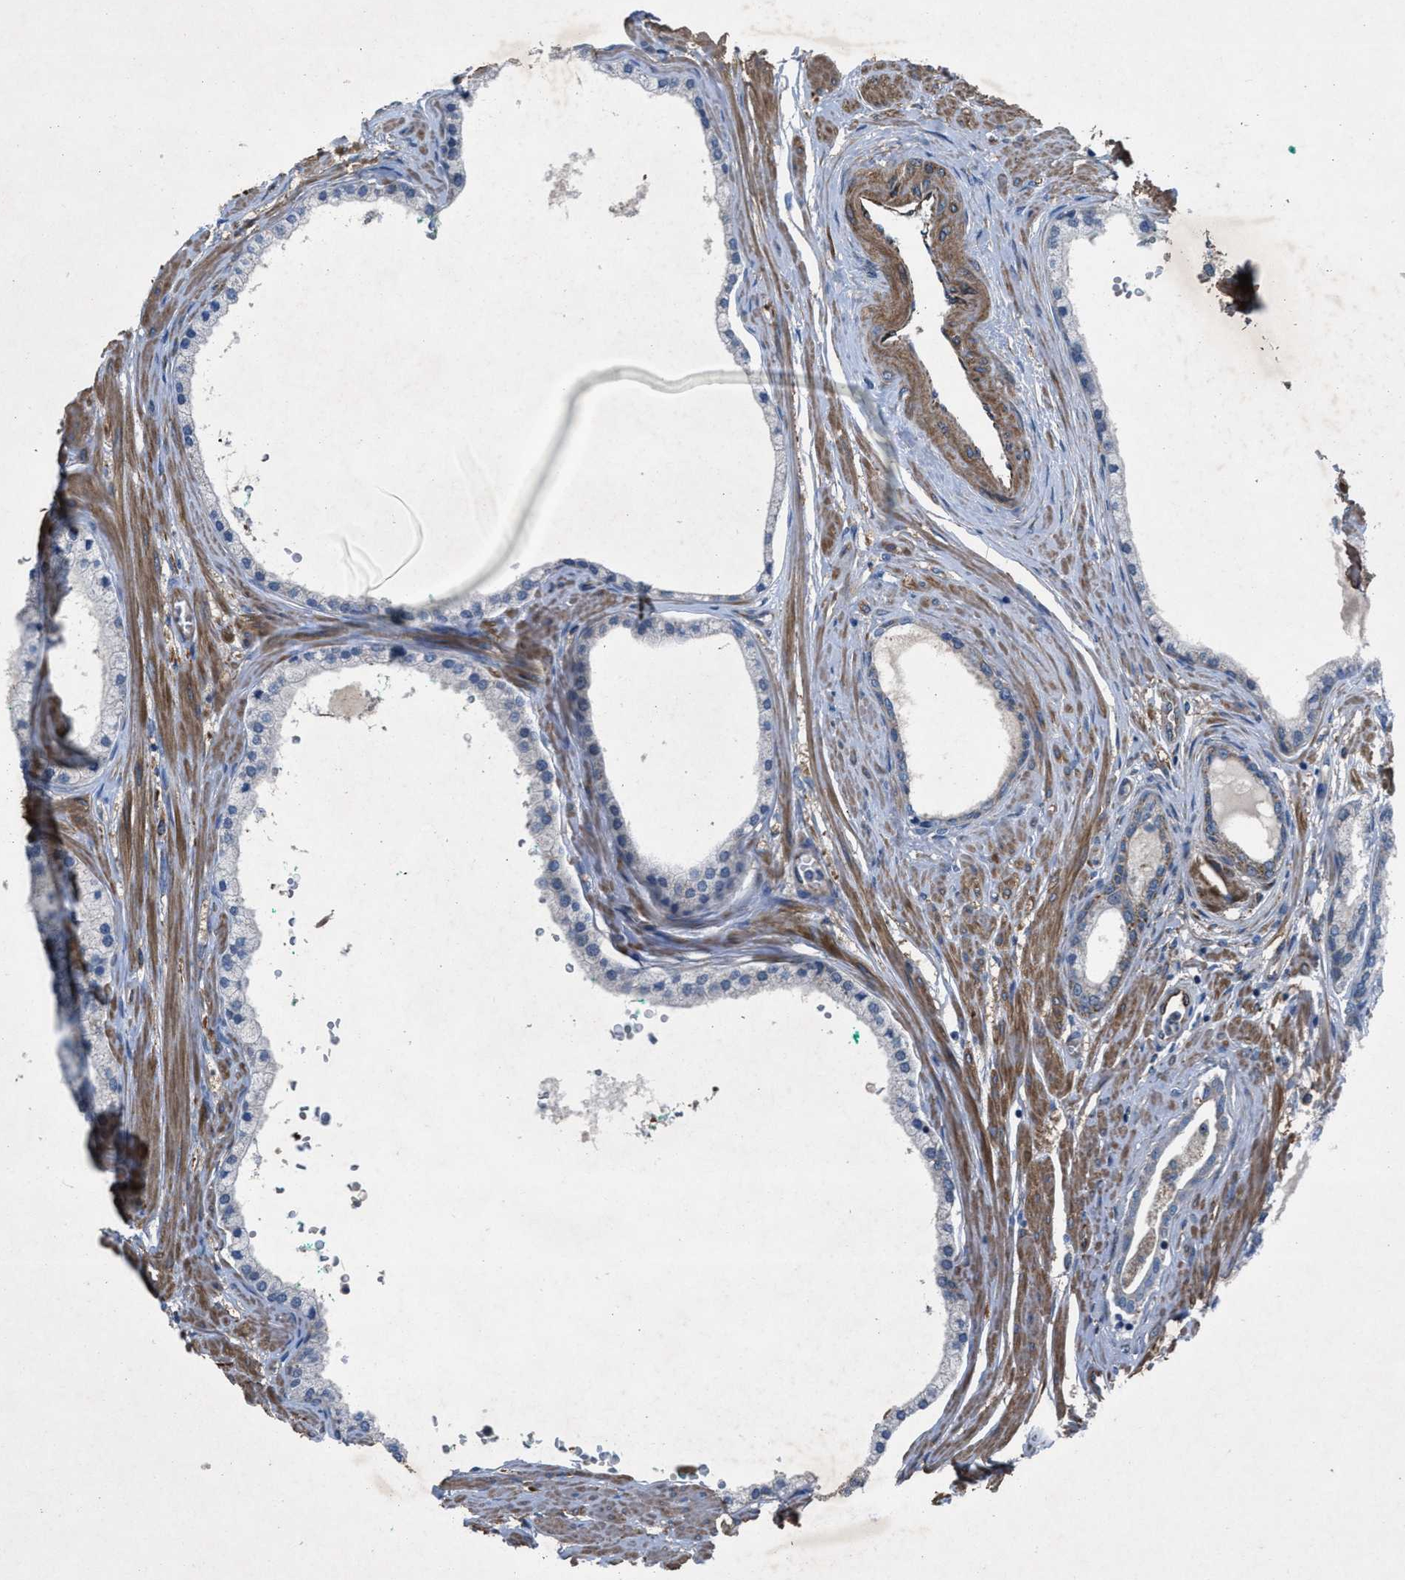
{"staining": {"intensity": "moderate", "quantity": "<25%", "location": "cytoplasmic/membranous"}, "tissue": "prostate cancer", "cell_type": "Tumor cells", "image_type": "cancer", "snomed": [{"axis": "morphology", "description": "Adenocarcinoma, Low grade"}, {"axis": "topography", "description": "Prostate"}], "caption": "Protein expression analysis of human prostate low-grade adenocarcinoma reveals moderate cytoplasmic/membranous expression in approximately <25% of tumor cells. The staining was performed using DAB (3,3'-diaminobenzidine) to visualize the protein expression in brown, while the nuclei were stained in blue with hematoxylin (Magnification: 20x).", "gene": "SLC6A9", "patient": {"sex": "male", "age": 63}}